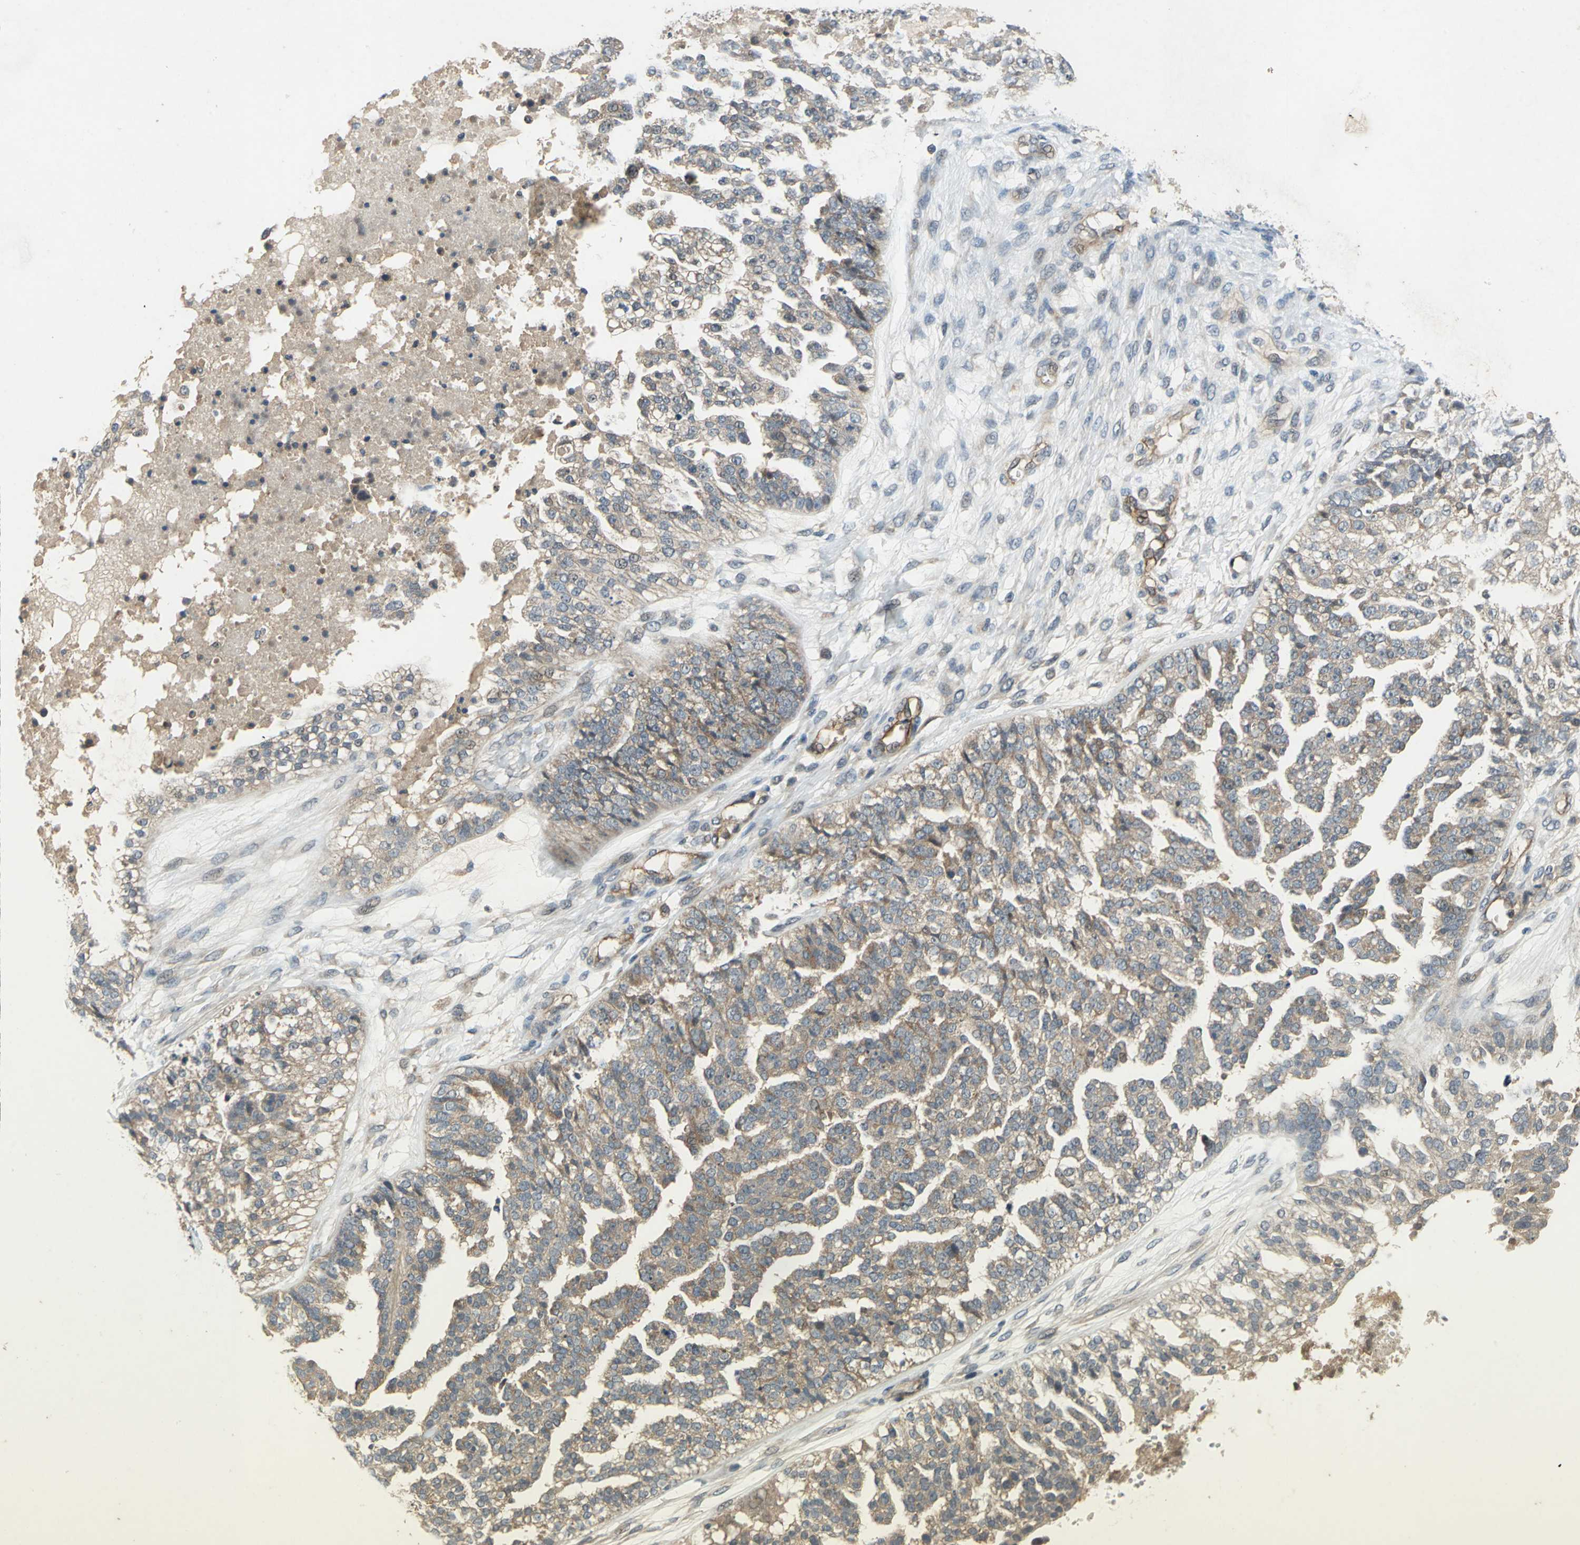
{"staining": {"intensity": "weak", "quantity": ">75%", "location": "cytoplasmic/membranous"}, "tissue": "ovarian cancer", "cell_type": "Tumor cells", "image_type": "cancer", "snomed": [{"axis": "morphology", "description": "Carcinoma, NOS"}, {"axis": "topography", "description": "Soft tissue"}, {"axis": "topography", "description": "Ovary"}], "caption": "A brown stain labels weak cytoplasmic/membranous staining of a protein in human carcinoma (ovarian) tumor cells.", "gene": "EMCN", "patient": {"sex": "female", "age": 54}}